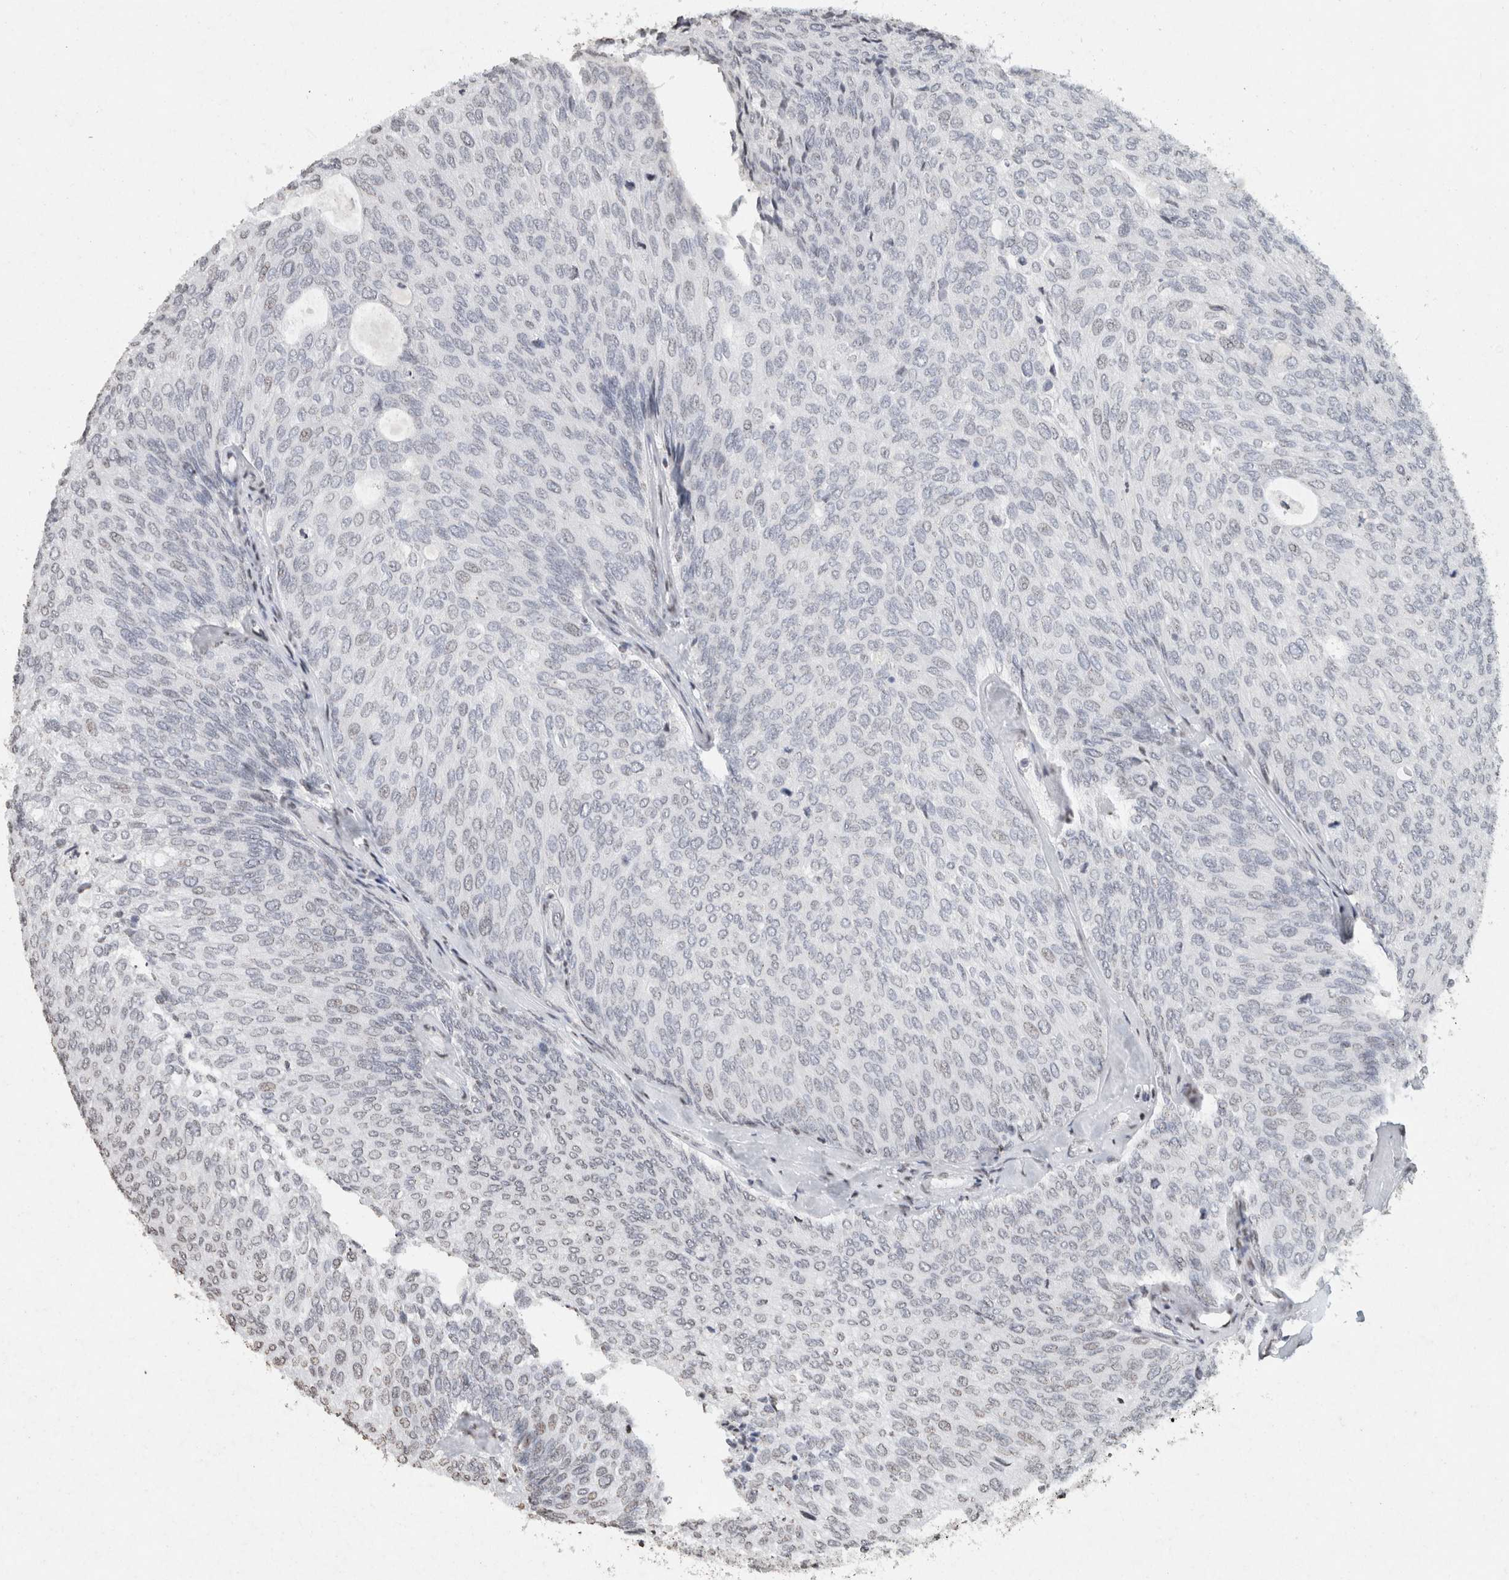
{"staining": {"intensity": "negative", "quantity": "none", "location": "none"}, "tissue": "urothelial cancer", "cell_type": "Tumor cells", "image_type": "cancer", "snomed": [{"axis": "morphology", "description": "Urothelial carcinoma, Low grade"}, {"axis": "topography", "description": "Urinary bladder"}], "caption": "High power microscopy image of an immunohistochemistry (IHC) histopathology image of low-grade urothelial carcinoma, revealing no significant positivity in tumor cells. The staining is performed using DAB (3,3'-diaminobenzidine) brown chromogen with nuclei counter-stained in using hematoxylin.", "gene": "CNTN1", "patient": {"sex": "female", "age": 79}}